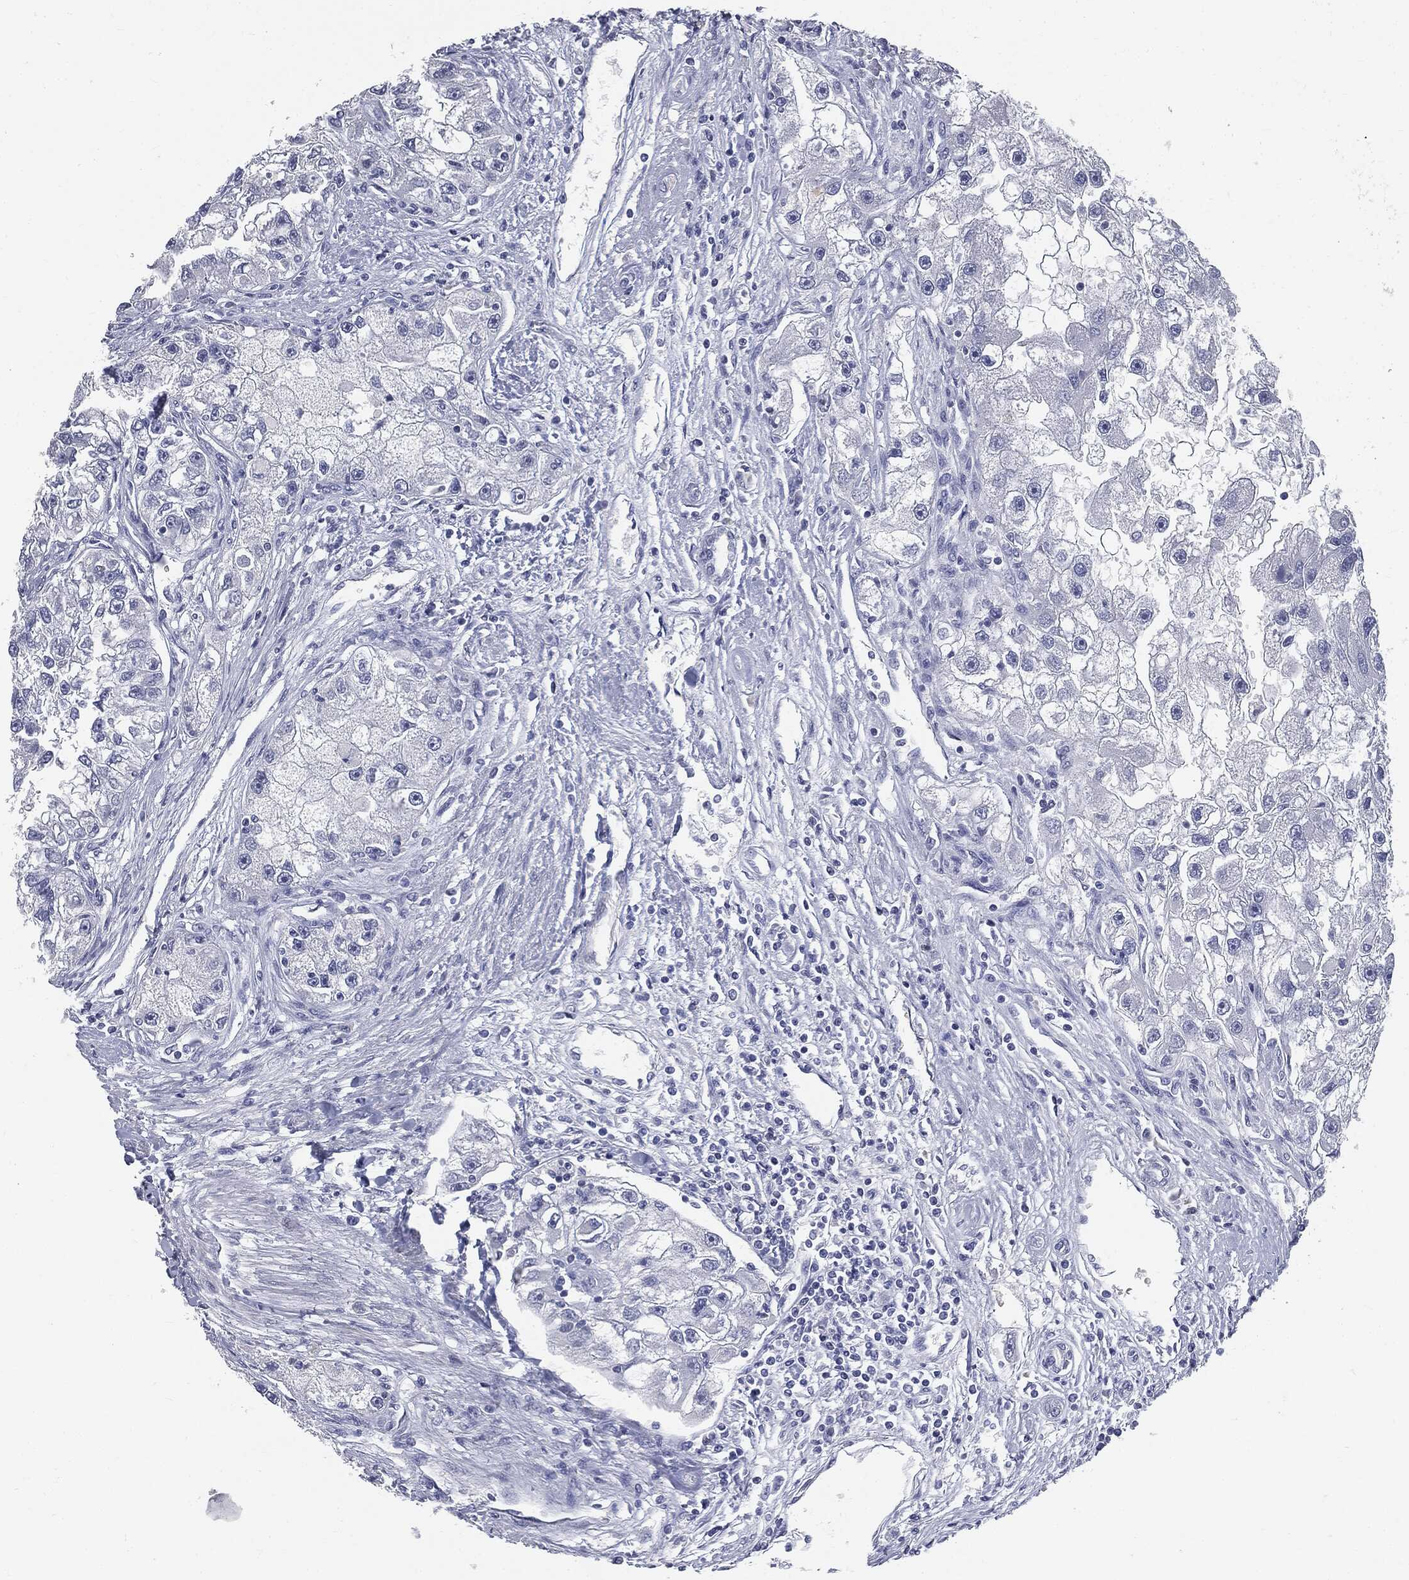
{"staining": {"intensity": "negative", "quantity": "none", "location": "none"}, "tissue": "renal cancer", "cell_type": "Tumor cells", "image_type": "cancer", "snomed": [{"axis": "morphology", "description": "Adenocarcinoma, NOS"}, {"axis": "topography", "description": "Kidney"}], "caption": "Immunohistochemistry (IHC) photomicrograph of human renal adenocarcinoma stained for a protein (brown), which displays no staining in tumor cells.", "gene": "AFP", "patient": {"sex": "male", "age": 63}}